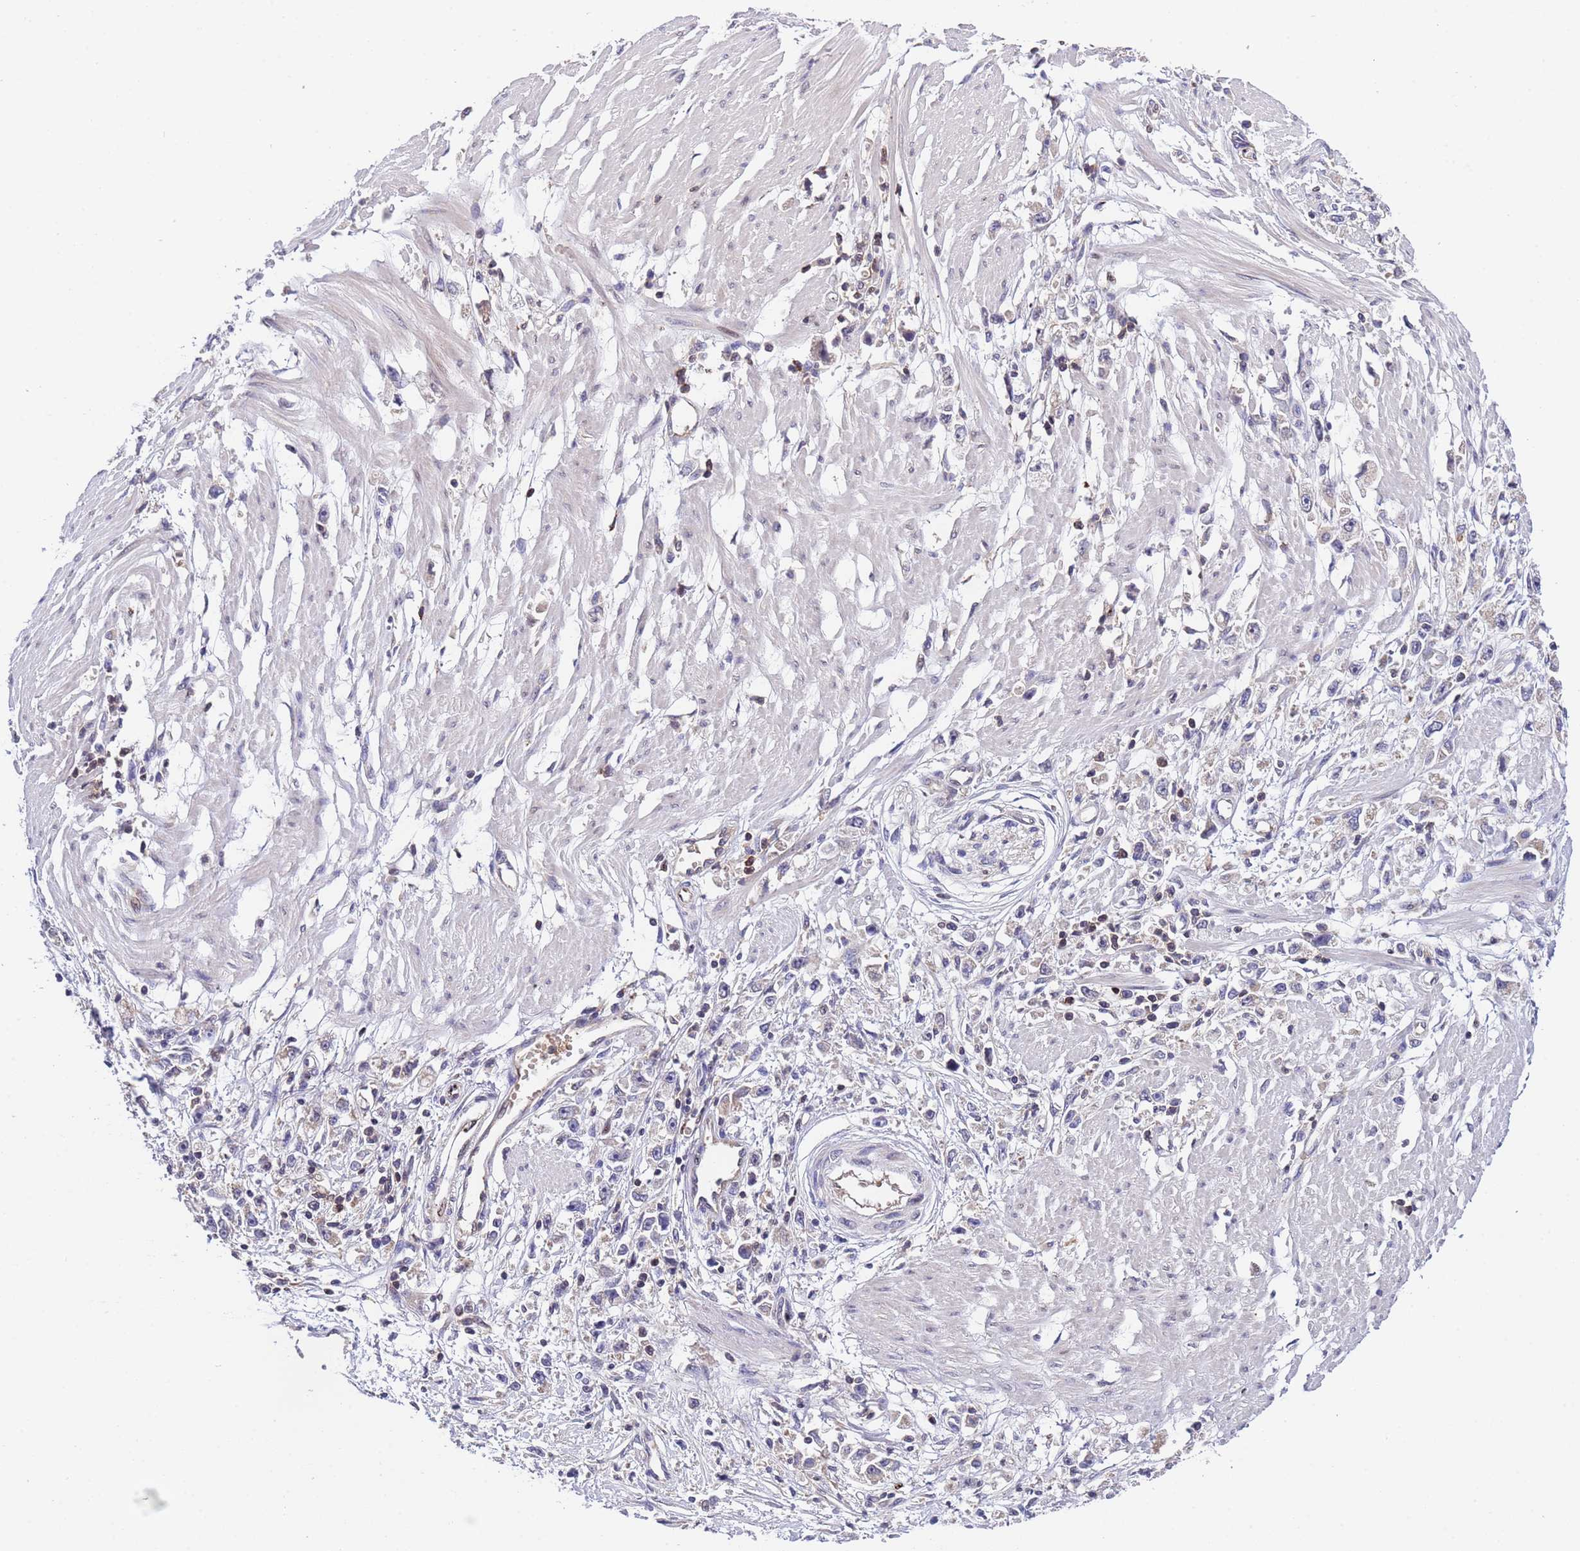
{"staining": {"intensity": "negative", "quantity": "none", "location": "none"}, "tissue": "stomach cancer", "cell_type": "Tumor cells", "image_type": "cancer", "snomed": [{"axis": "morphology", "description": "Adenocarcinoma, NOS"}, {"axis": "topography", "description": "Stomach"}], "caption": "The immunohistochemistry histopathology image has no significant expression in tumor cells of stomach cancer (adenocarcinoma) tissue. The staining was performed using DAB (3,3'-diaminobenzidine) to visualize the protein expression in brown, while the nuclei were stained in blue with hematoxylin (Magnification: 20x).", "gene": "PARP16", "patient": {"sex": "female", "age": 59}}